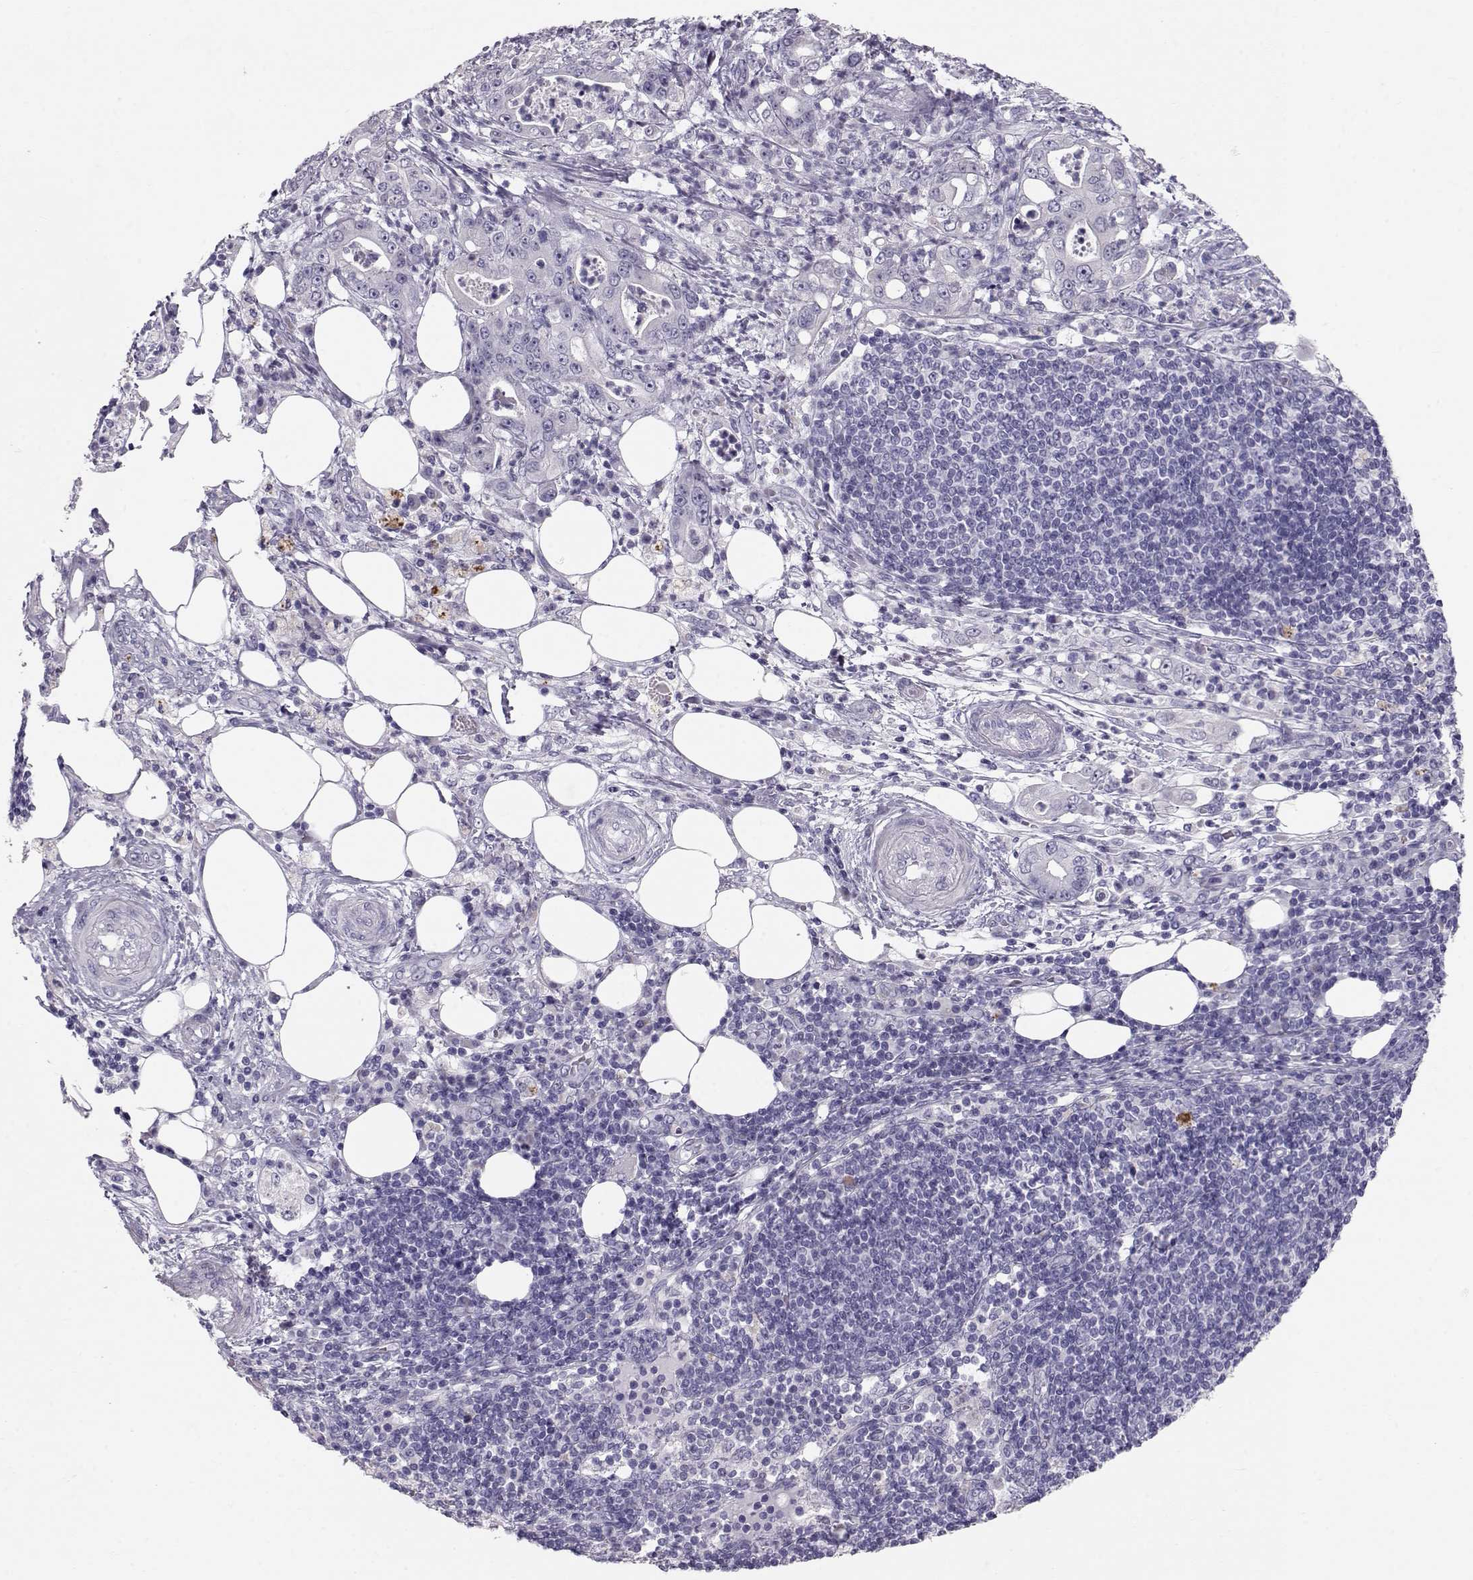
{"staining": {"intensity": "negative", "quantity": "none", "location": "none"}, "tissue": "pancreatic cancer", "cell_type": "Tumor cells", "image_type": "cancer", "snomed": [{"axis": "morphology", "description": "Adenocarcinoma, NOS"}, {"axis": "topography", "description": "Pancreas"}], "caption": "Tumor cells show no significant expression in adenocarcinoma (pancreatic). (DAB IHC with hematoxylin counter stain).", "gene": "RD3", "patient": {"sex": "male", "age": 71}}